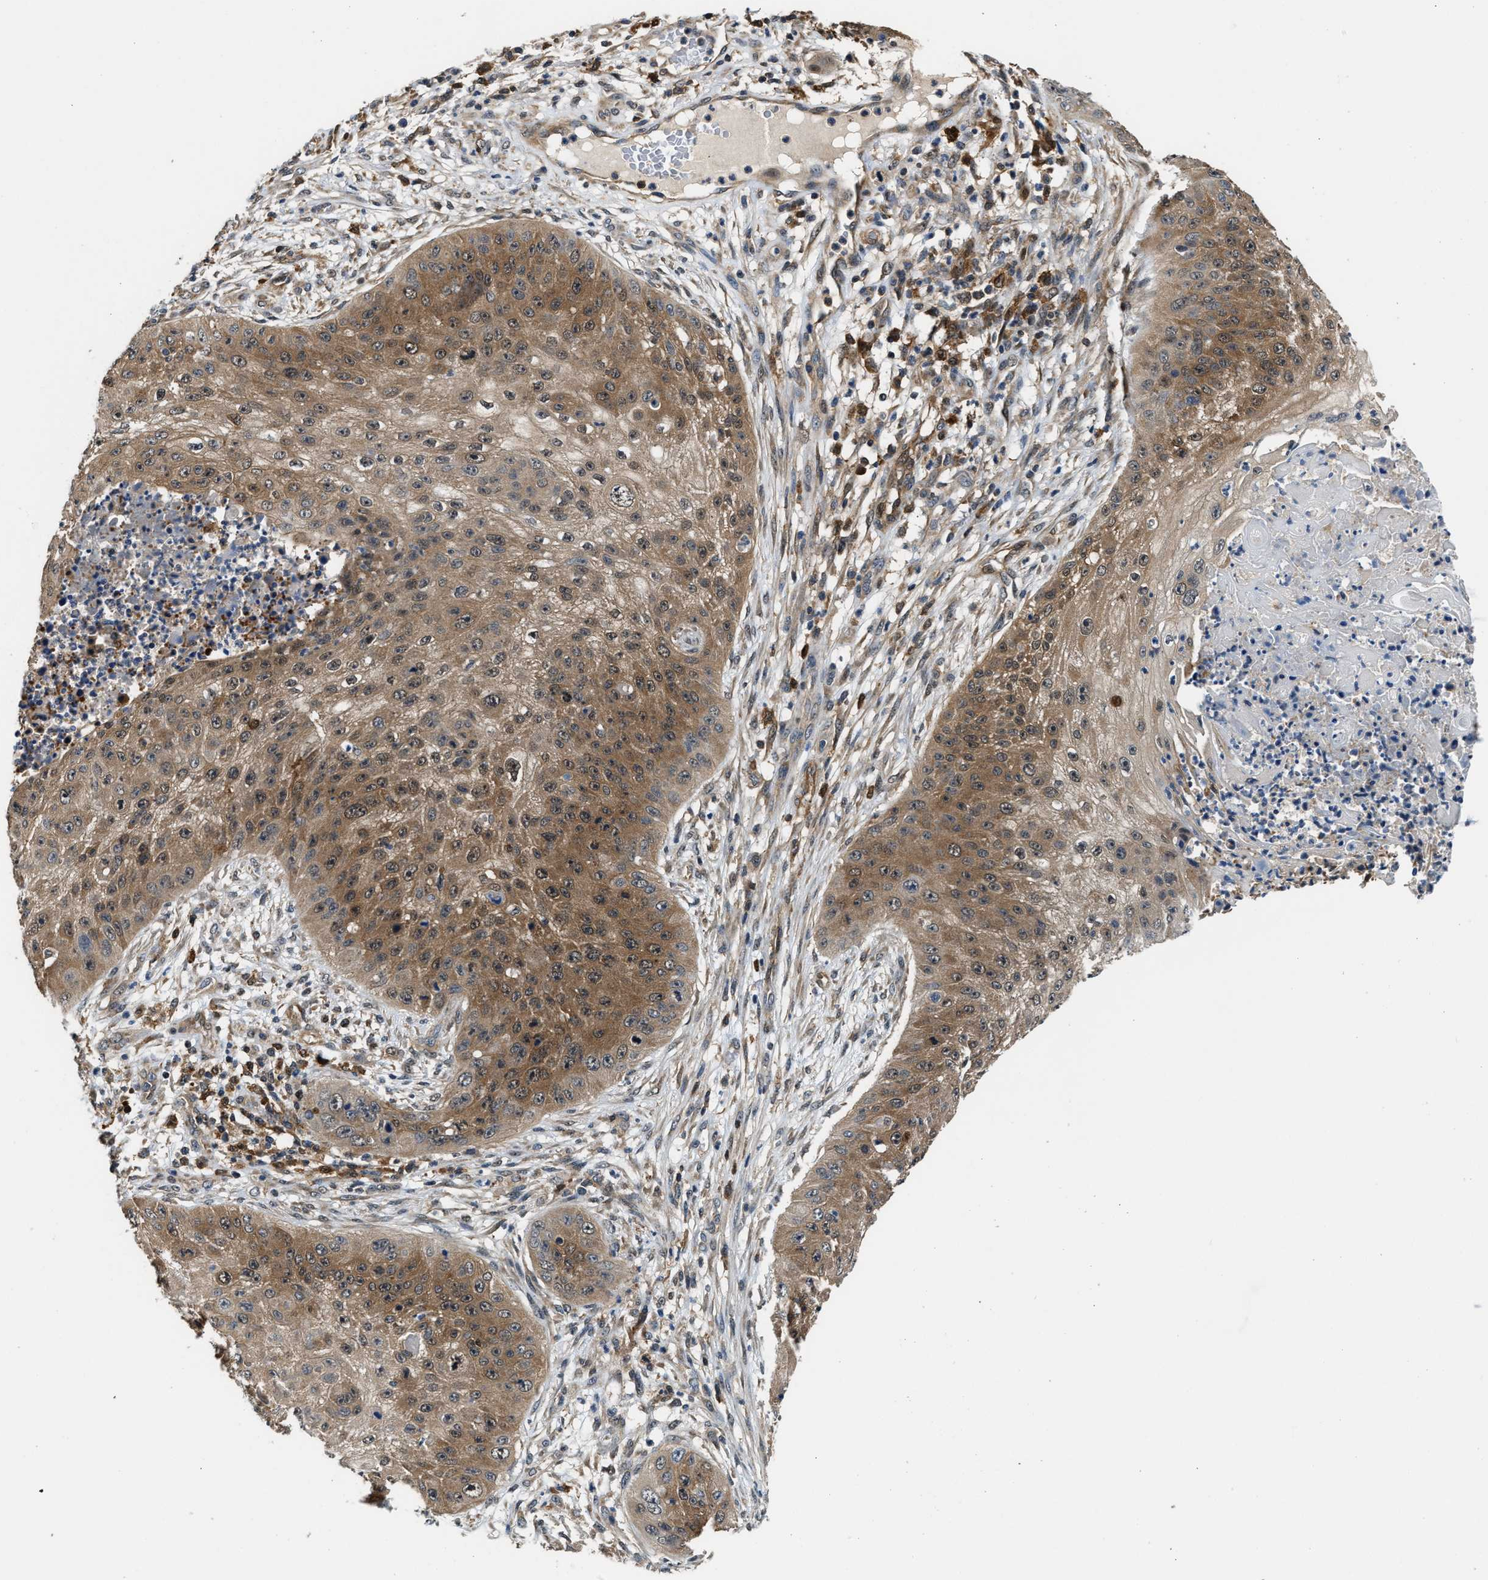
{"staining": {"intensity": "moderate", "quantity": ">75%", "location": "cytoplasmic/membranous"}, "tissue": "skin cancer", "cell_type": "Tumor cells", "image_type": "cancer", "snomed": [{"axis": "morphology", "description": "Squamous cell carcinoma, NOS"}, {"axis": "topography", "description": "Skin"}], "caption": "Immunohistochemical staining of human skin cancer shows moderate cytoplasmic/membranous protein expression in approximately >75% of tumor cells. The staining was performed using DAB (3,3'-diaminobenzidine), with brown indicating positive protein expression. Nuclei are stained blue with hematoxylin.", "gene": "PPA1", "patient": {"sex": "female", "age": 80}}